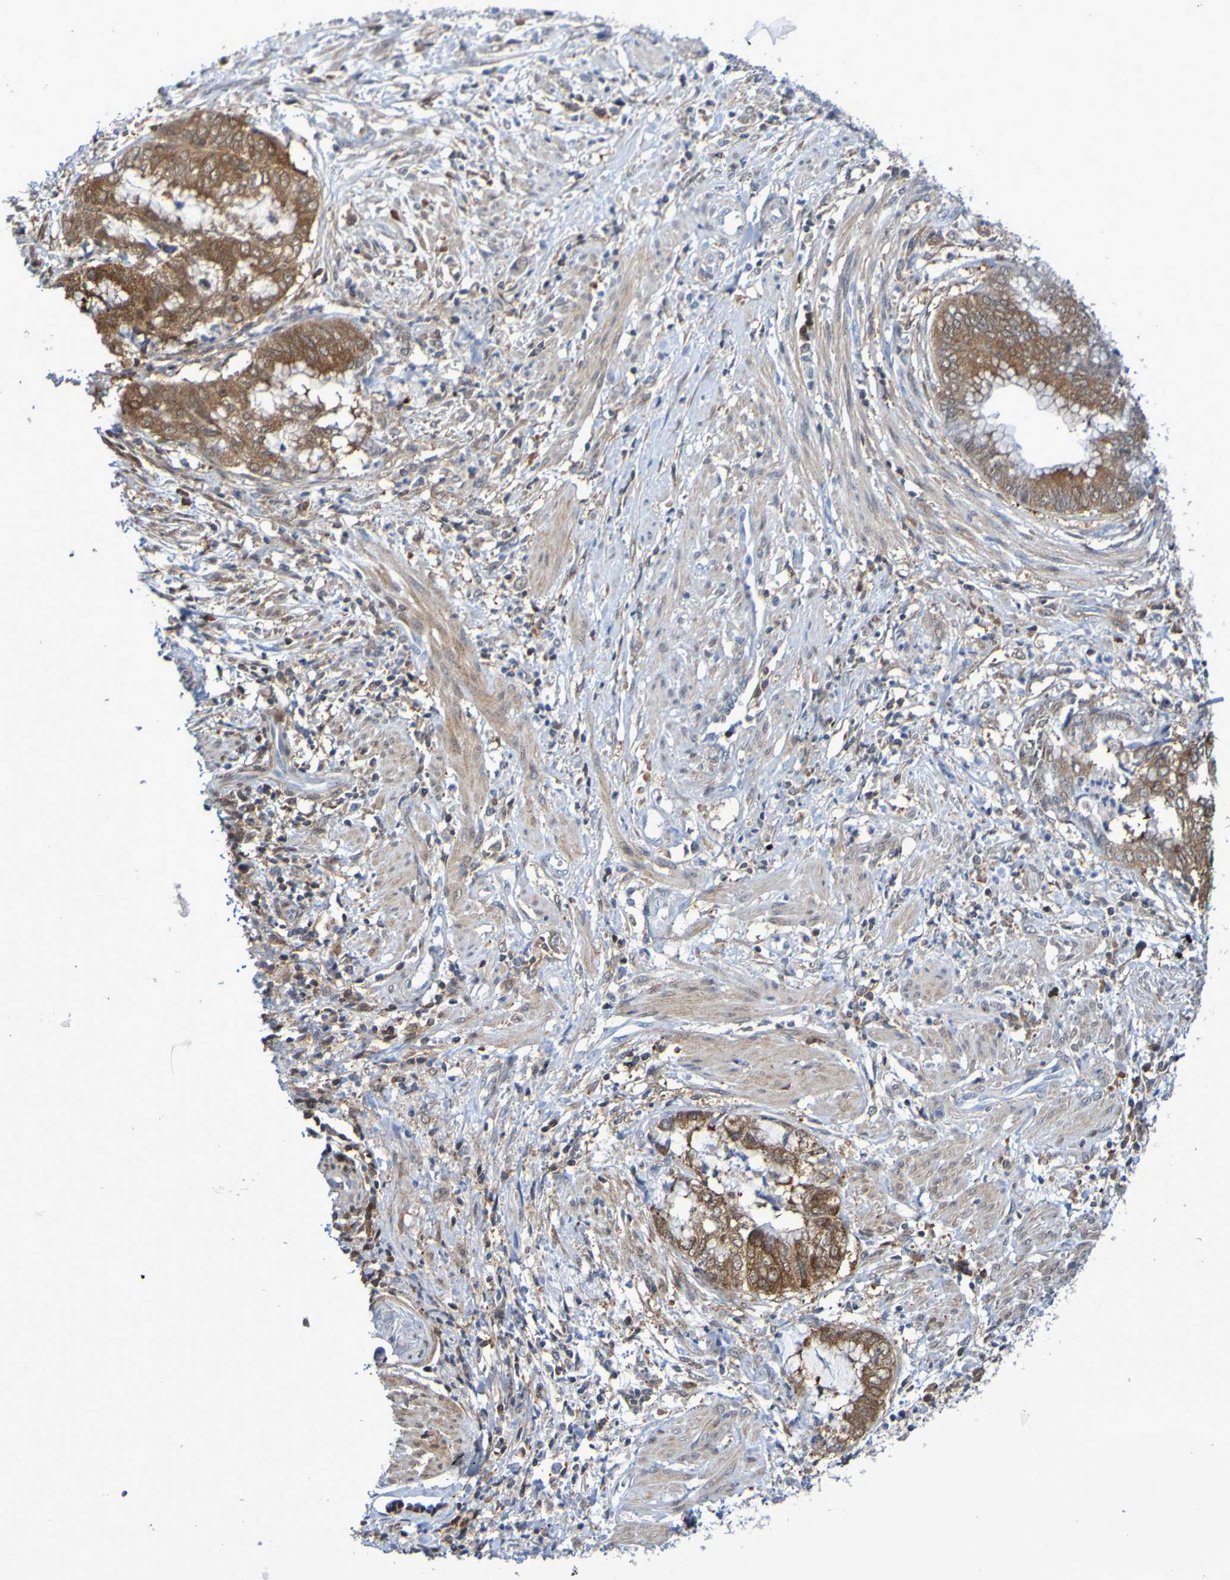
{"staining": {"intensity": "strong", "quantity": ">75%", "location": "cytoplasmic/membranous"}, "tissue": "endometrial cancer", "cell_type": "Tumor cells", "image_type": "cancer", "snomed": [{"axis": "morphology", "description": "Necrosis, NOS"}, {"axis": "morphology", "description": "Adenocarcinoma, NOS"}, {"axis": "topography", "description": "Endometrium"}], "caption": "Protein staining by immunohistochemistry demonstrates strong cytoplasmic/membranous expression in approximately >75% of tumor cells in endometrial adenocarcinoma.", "gene": "ATIC", "patient": {"sex": "female", "age": 79}}